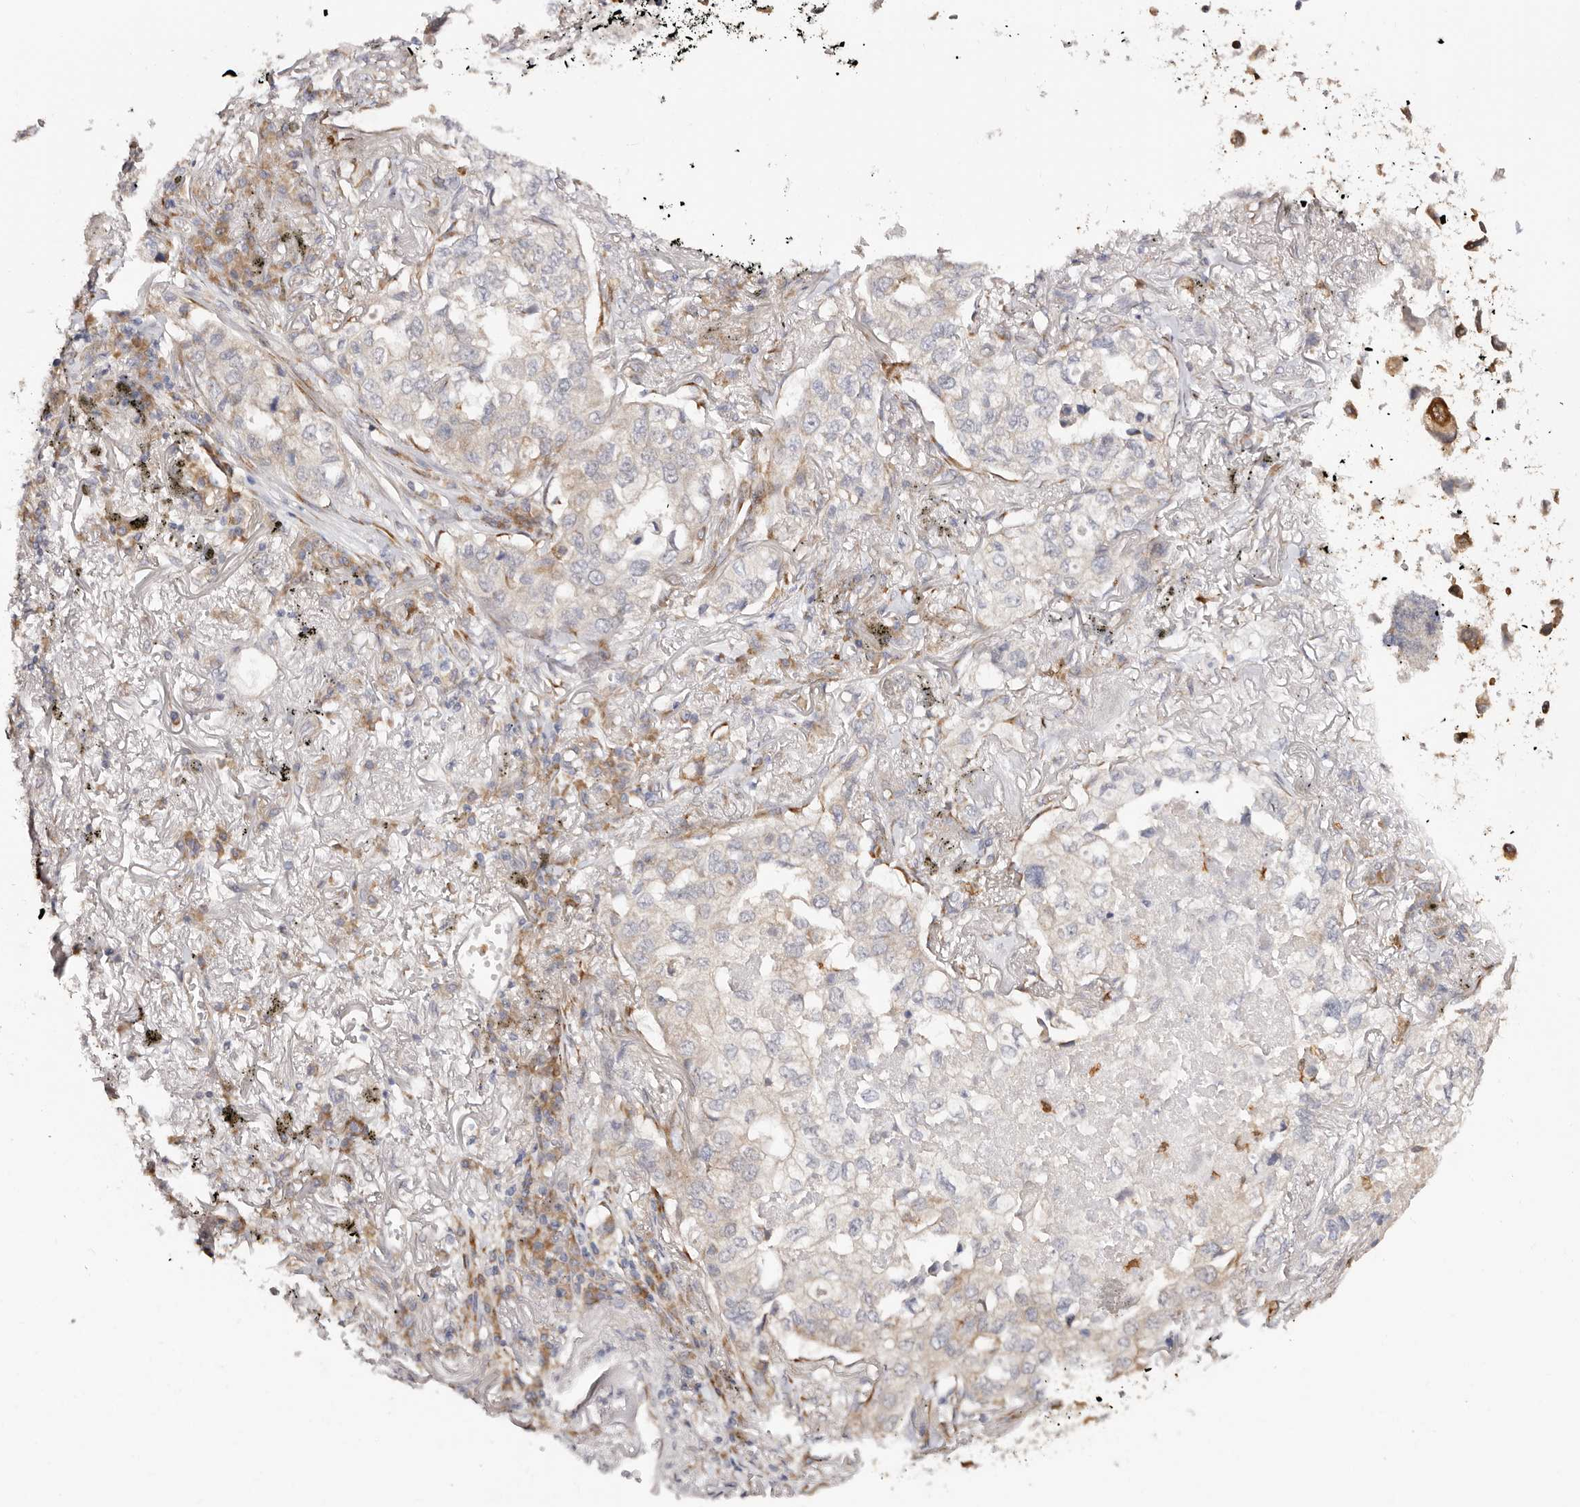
{"staining": {"intensity": "negative", "quantity": "none", "location": "none"}, "tissue": "lung cancer", "cell_type": "Tumor cells", "image_type": "cancer", "snomed": [{"axis": "morphology", "description": "Adenocarcinoma, NOS"}, {"axis": "topography", "description": "Lung"}], "caption": "Immunohistochemistry (IHC) image of neoplastic tissue: lung cancer (adenocarcinoma) stained with DAB (3,3'-diaminobenzidine) exhibits no significant protein positivity in tumor cells.", "gene": "BCL2L15", "patient": {"sex": "male", "age": 65}}